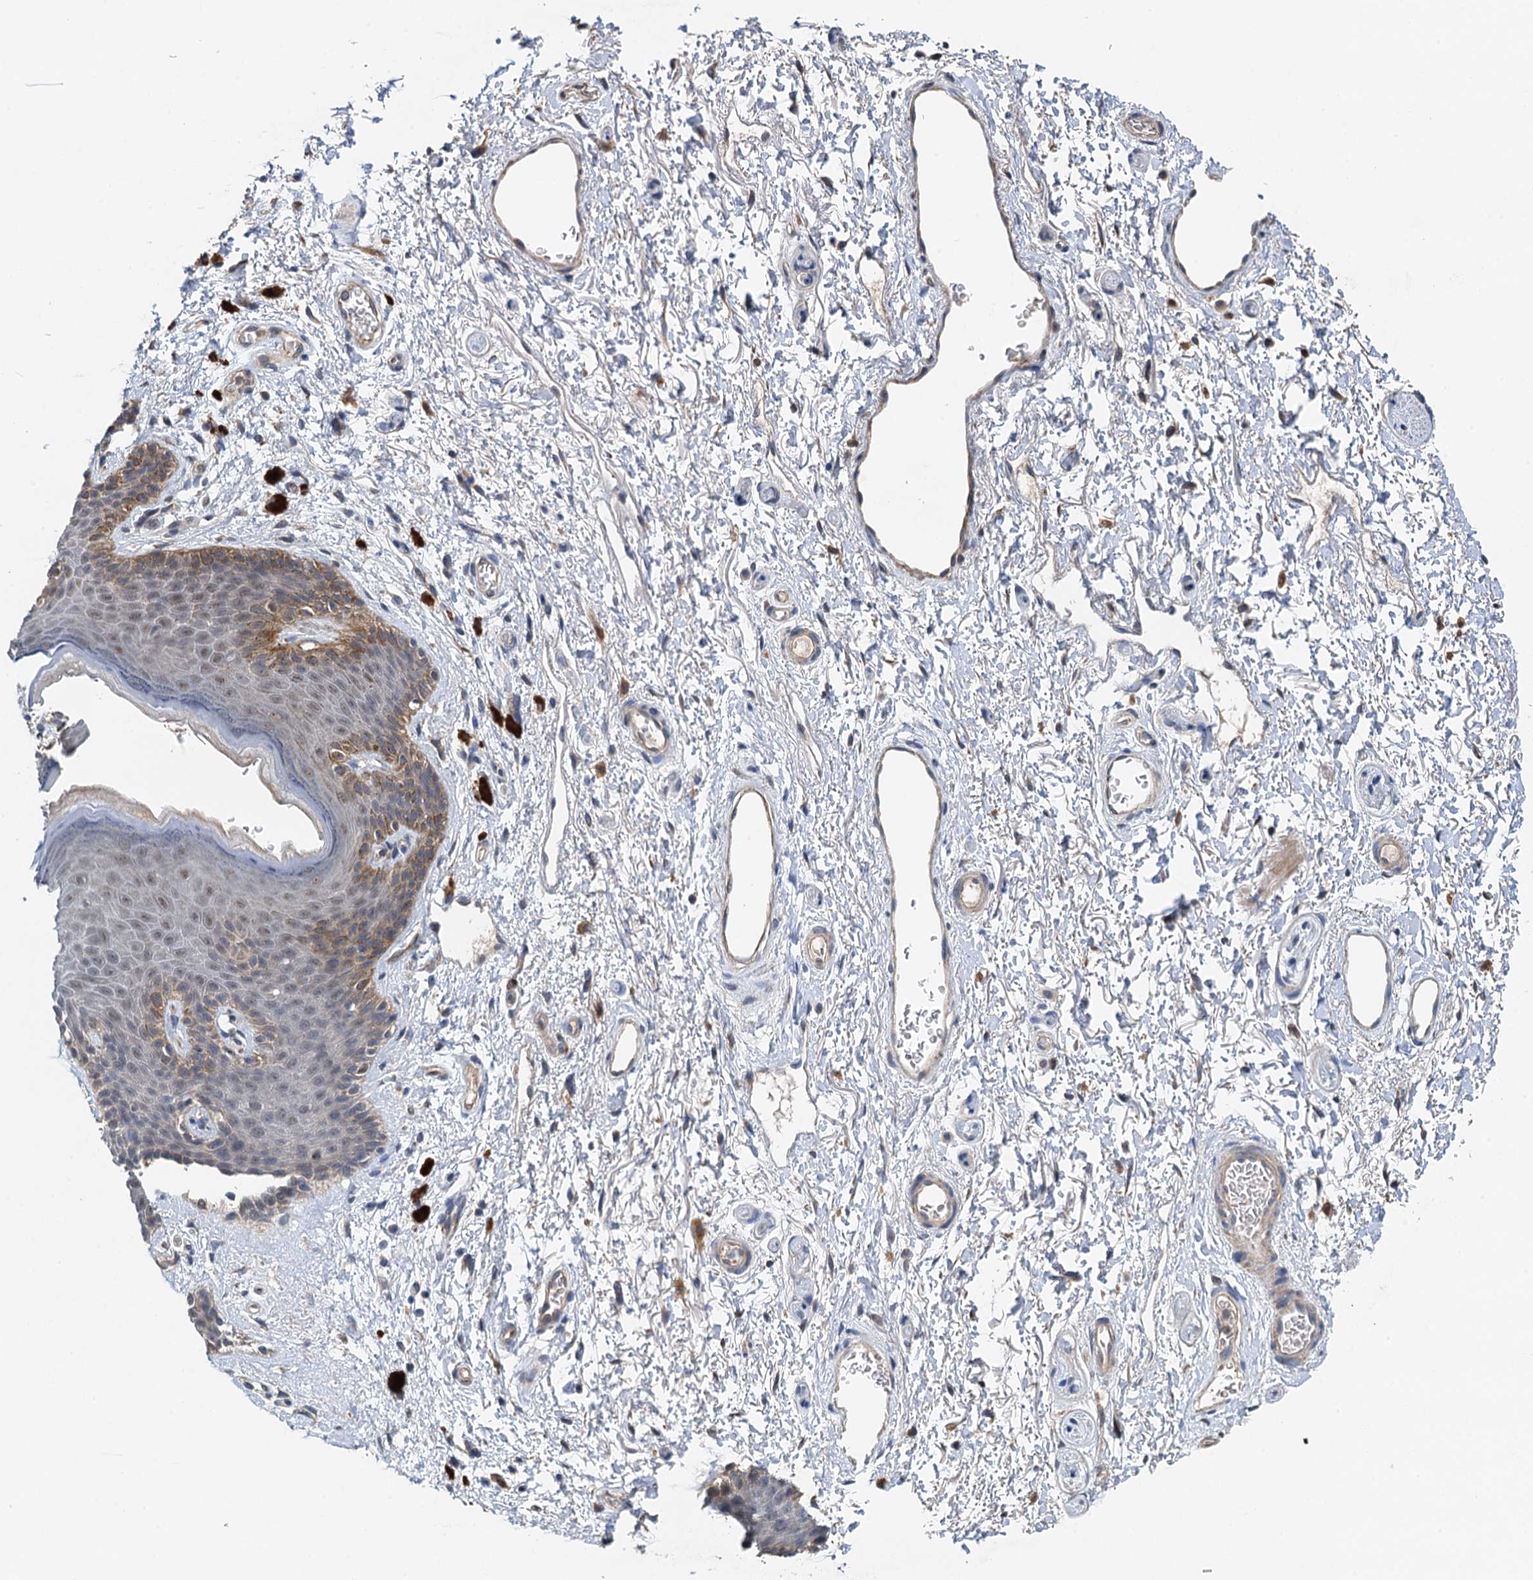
{"staining": {"intensity": "moderate", "quantity": "<25%", "location": "cytoplasmic/membranous"}, "tissue": "skin", "cell_type": "Epidermal cells", "image_type": "normal", "snomed": [{"axis": "morphology", "description": "Normal tissue, NOS"}, {"axis": "topography", "description": "Anal"}], "caption": "Immunohistochemical staining of normal human skin displays low levels of moderate cytoplasmic/membranous staining in about <25% of epidermal cells. (DAB IHC with brightfield microscopy, high magnification).", "gene": "ZNF606", "patient": {"sex": "female", "age": 46}}